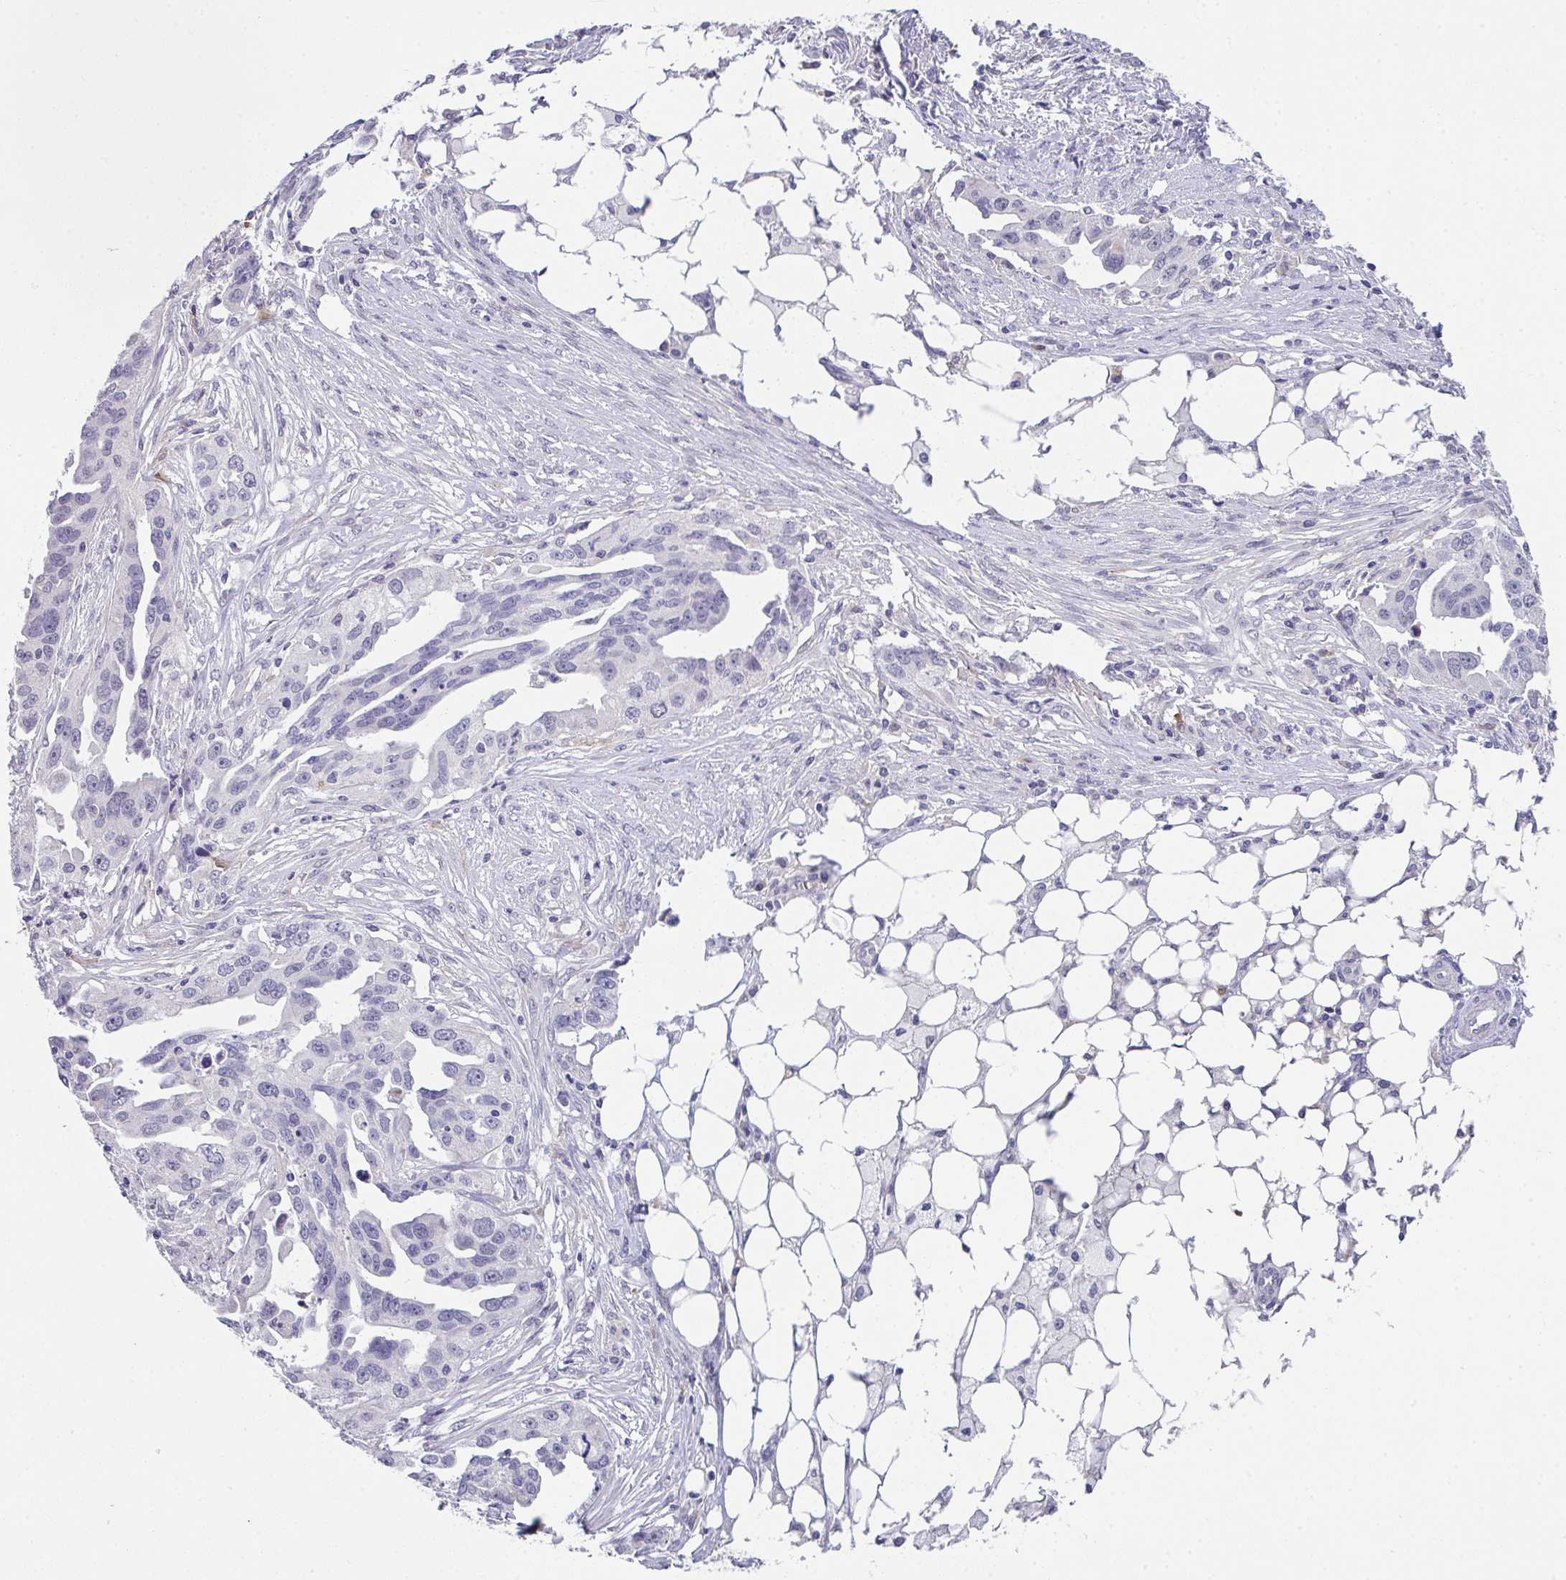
{"staining": {"intensity": "negative", "quantity": "none", "location": "none"}, "tissue": "ovarian cancer", "cell_type": "Tumor cells", "image_type": "cancer", "snomed": [{"axis": "morphology", "description": "Carcinoma, endometroid"}, {"axis": "morphology", "description": "Cystadenocarcinoma, serous, NOS"}, {"axis": "topography", "description": "Ovary"}], "caption": "A photomicrograph of human ovarian cancer is negative for staining in tumor cells. (Immunohistochemistry, brightfield microscopy, high magnification).", "gene": "GLTPD2", "patient": {"sex": "female", "age": 45}}